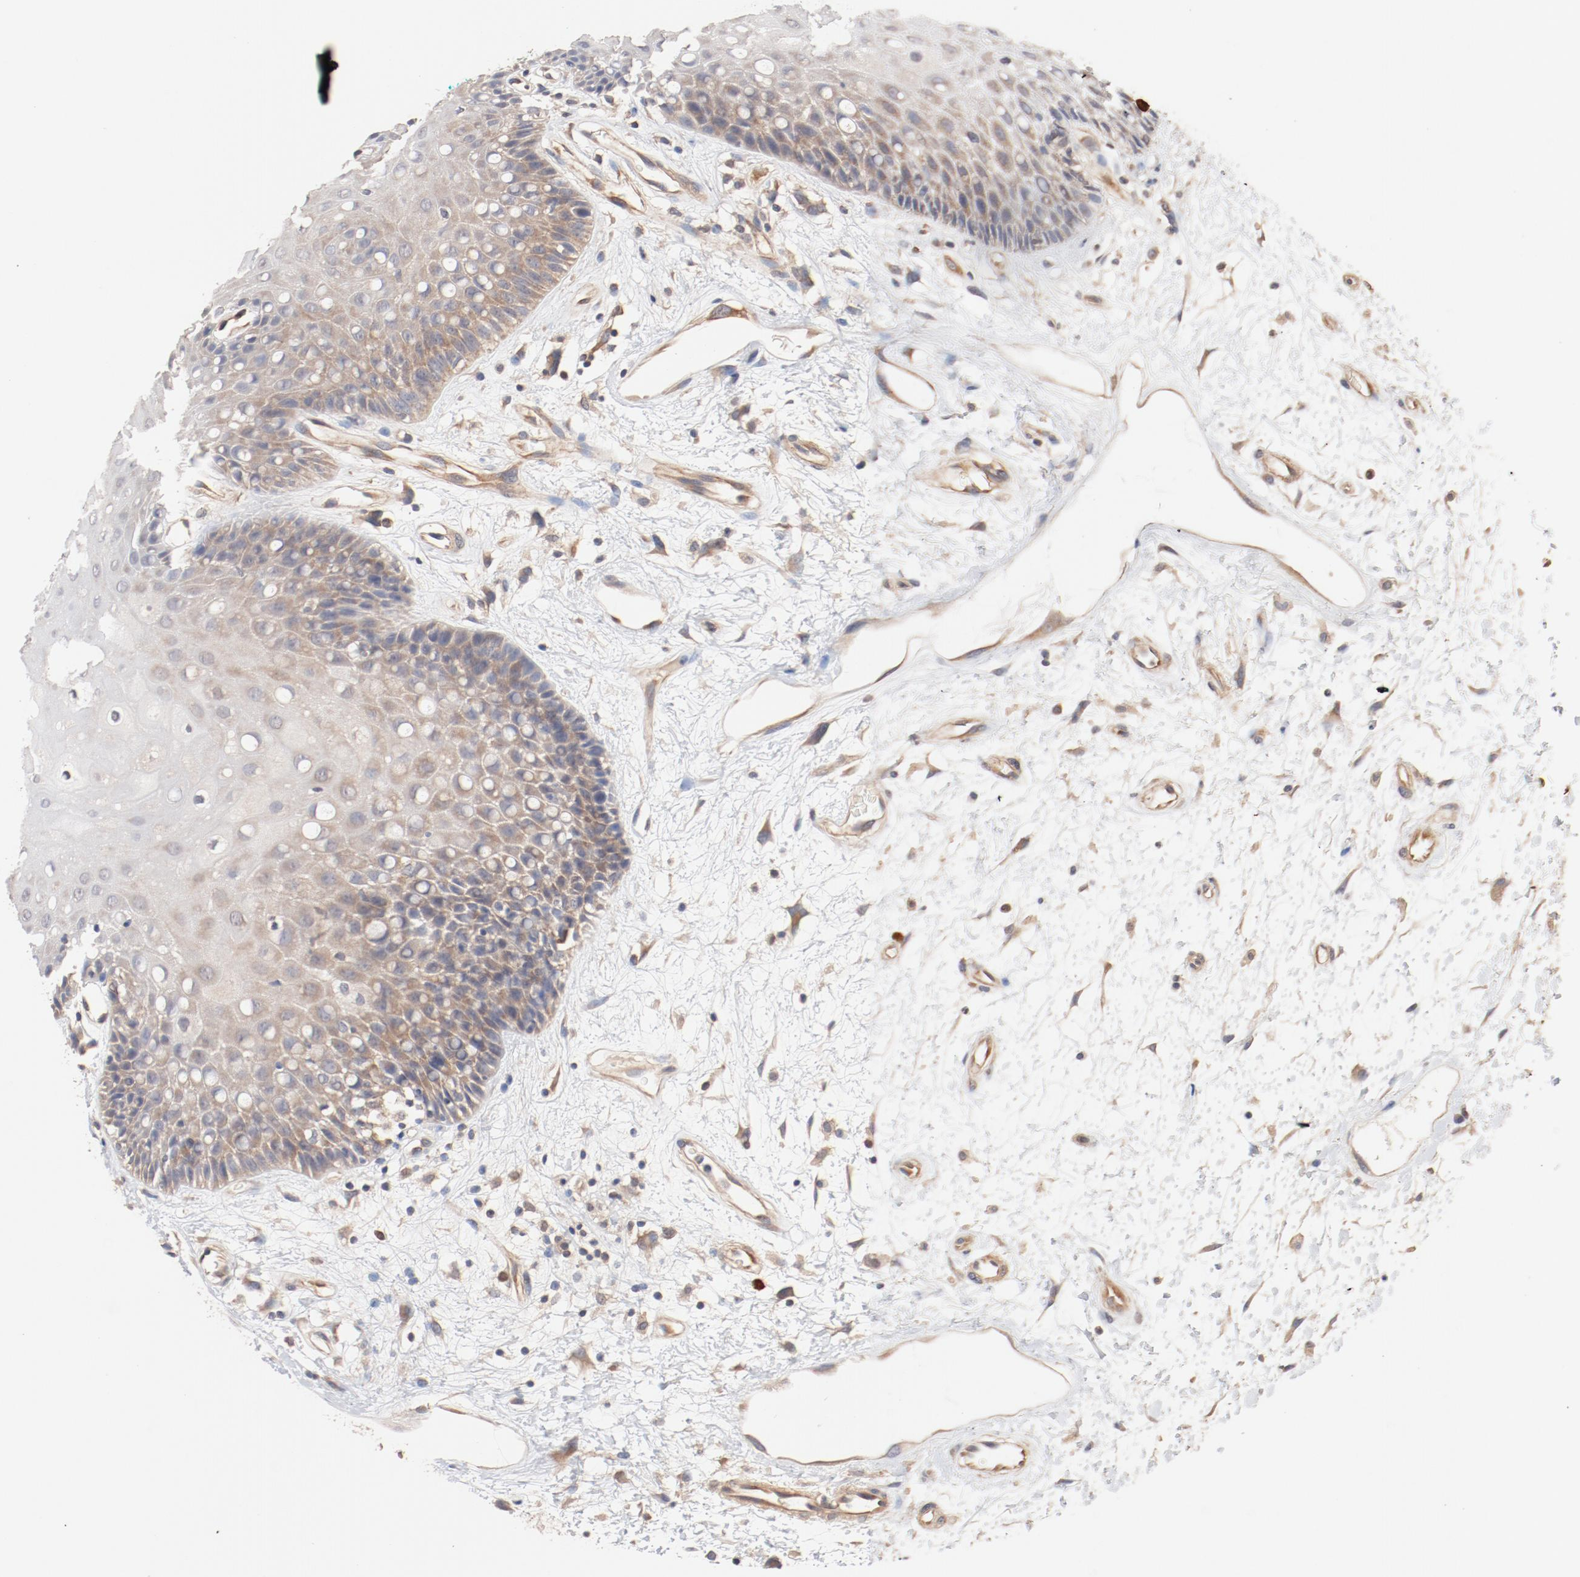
{"staining": {"intensity": "weak", "quantity": "25%-75%", "location": "cytoplasmic/membranous"}, "tissue": "oral mucosa", "cell_type": "Squamous epithelial cells", "image_type": "normal", "snomed": [{"axis": "morphology", "description": "Normal tissue, NOS"}, {"axis": "morphology", "description": "Squamous cell carcinoma, NOS"}, {"axis": "topography", "description": "Skeletal muscle"}, {"axis": "topography", "description": "Oral tissue"}, {"axis": "topography", "description": "Head-Neck"}], "caption": "Immunohistochemical staining of normal oral mucosa demonstrates 25%-75% levels of weak cytoplasmic/membranous protein staining in approximately 25%-75% of squamous epithelial cells. (IHC, brightfield microscopy, high magnification).", "gene": "UBE2J1", "patient": {"sex": "female", "age": 84}}